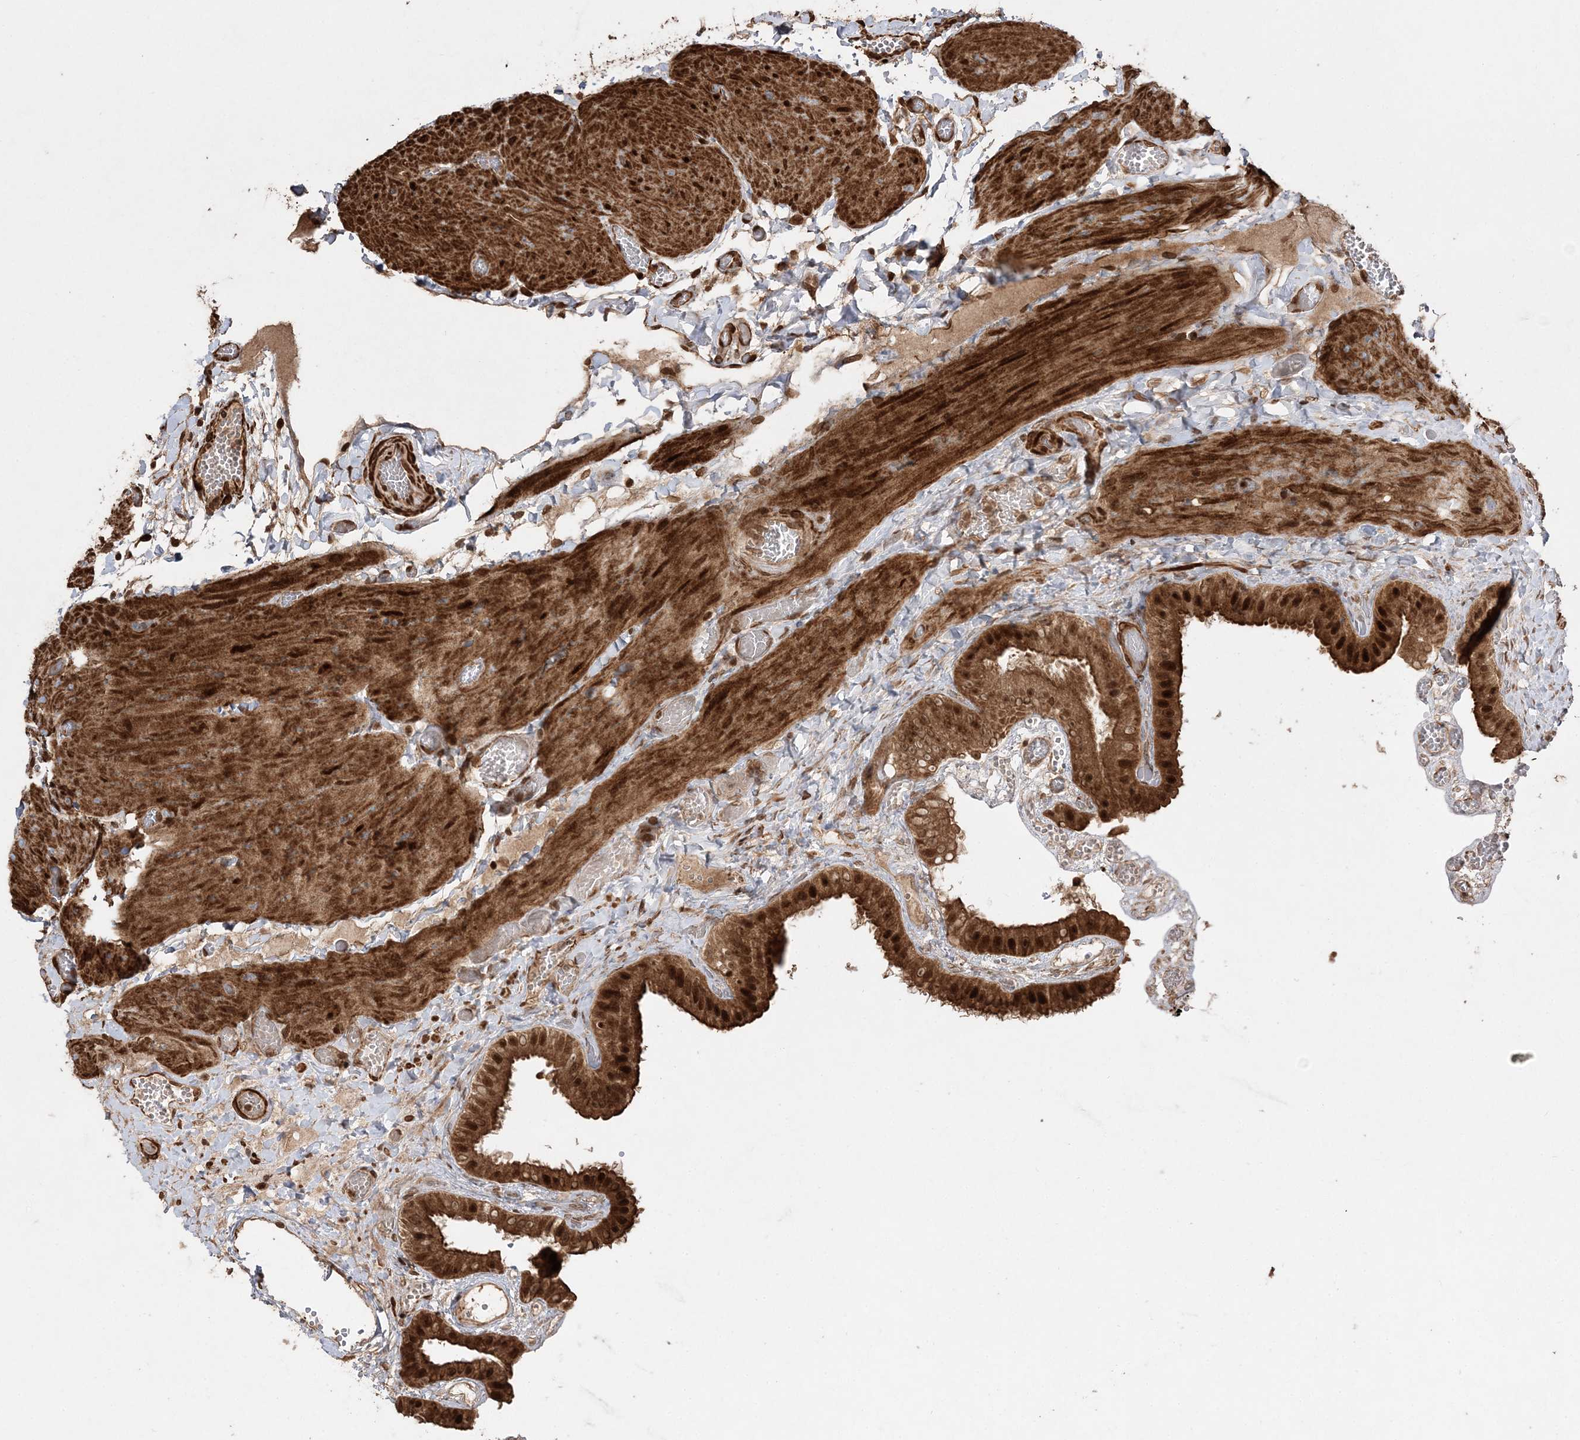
{"staining": {"intensity": "strong", "quantity": ">75%", "location": "cytoplasmic/membranous,nuclear"}, "tissue": "gallbladder", "cell_type": "Glandular cells", "image_type": "normal", "snomed": [{"axis": "morphology", "description": "Normal tissue, NOS"}, {"axis": "topography", "description": "Gallbladder"}], "caption": "High-power microscopy captured an IHC image of benign gallbladder, revealing strong cytoplasmic/membranous,nuclear staining in approximately >75% of glandular cells.", "gene": "ETAA1", "patient": {"sex": "female", "age": 64}}